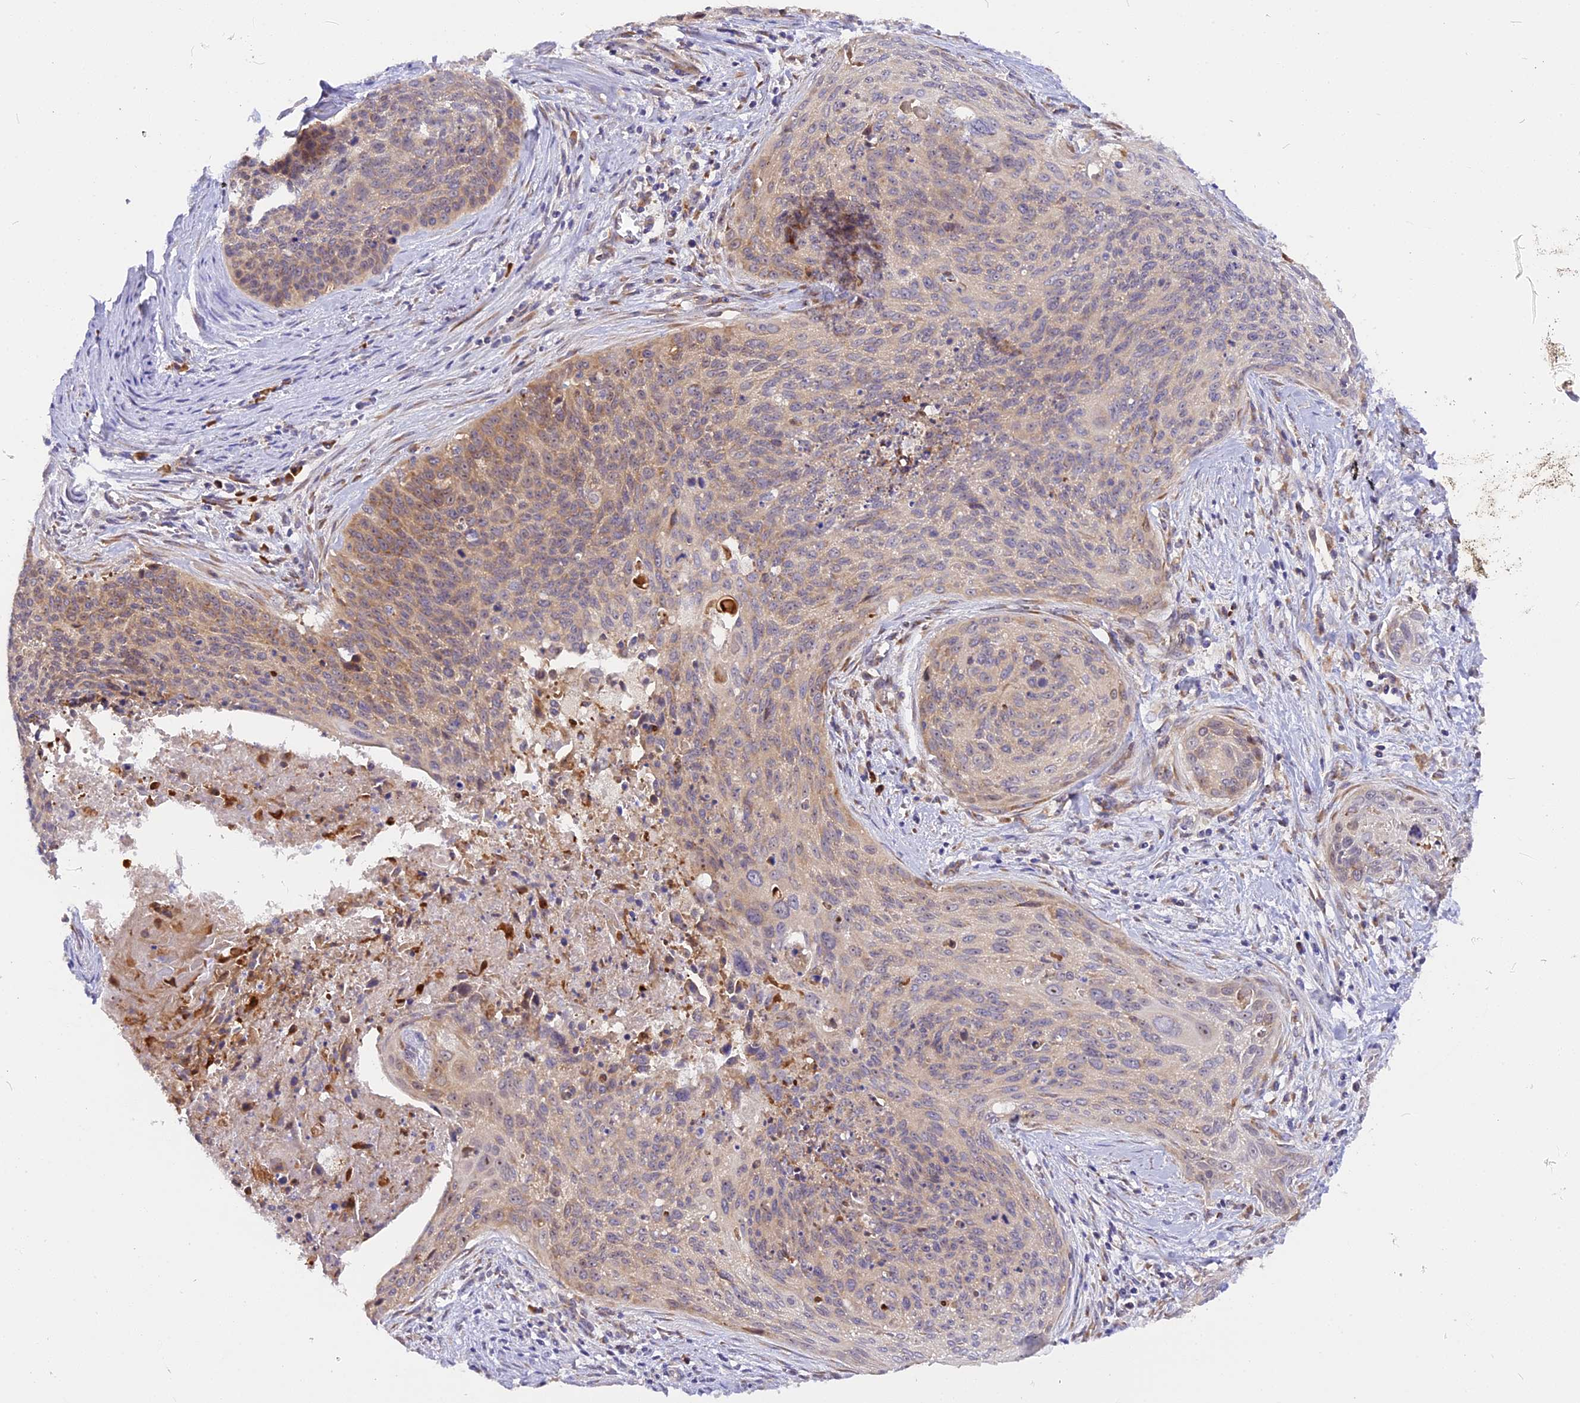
{"staining": {"intensity": "weak", "quantity": "25%-75%", "location": "cytoplasmic/membranous"}, "tissue": "cervical cancer", "cell_type": "Tumor cells", "image_type": "cancer", "snomed": [{"axis": "morphology", "description": "Squamous cell carcinoma, NOS"}, {"axis": "topography", "description": "Cervix"}], "caption": "The image shows staining of cervical cancer (squamous cell carcinoma), revealing weak cytoplasmic/membranous protein staining (brown color) within tumor cells. (Stains: DAB in brown, nuclei in blue, Microscopy: brightfield microscopy at high magnification).", "gene": "GNPTAB", "patient": {"sex": "female", "age": 55}}